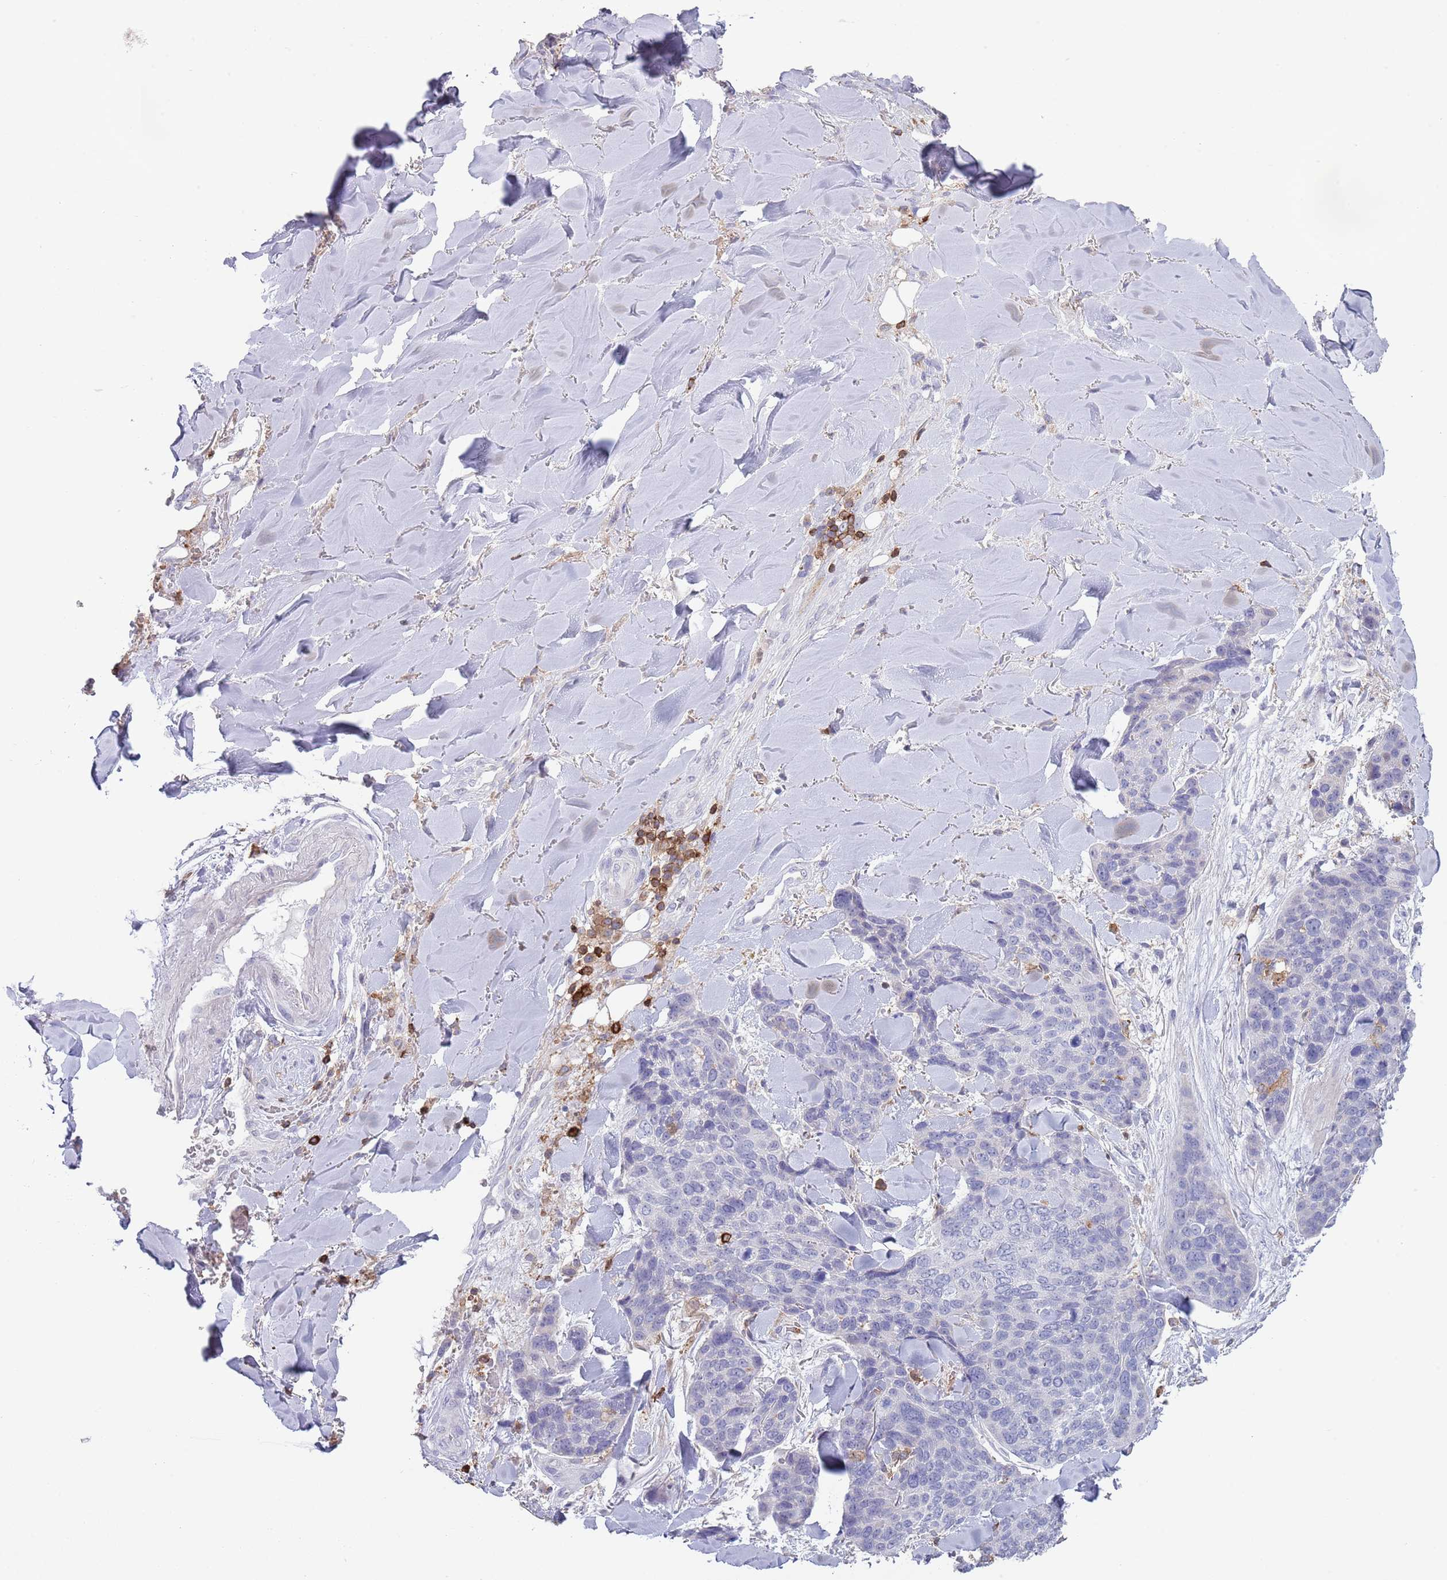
{"staining": {"intensity": "negative", "quantity": "none", "location": "none"}, "tissue": "skin cancer", "cell_type": "Tumor cells", "image_type": "cancer", "snomed": [{"axis": "morphology", "description": "Basal cell carcinoma"}, {"axis": "topography", "description": "Skin"}], "caption": "Immunohistochemistry of skin cancer (basal cell carcinoma) shows no staining in tumor cells.", "gene": "LPXN", "patient": {"sex": "female", "age": 74}}